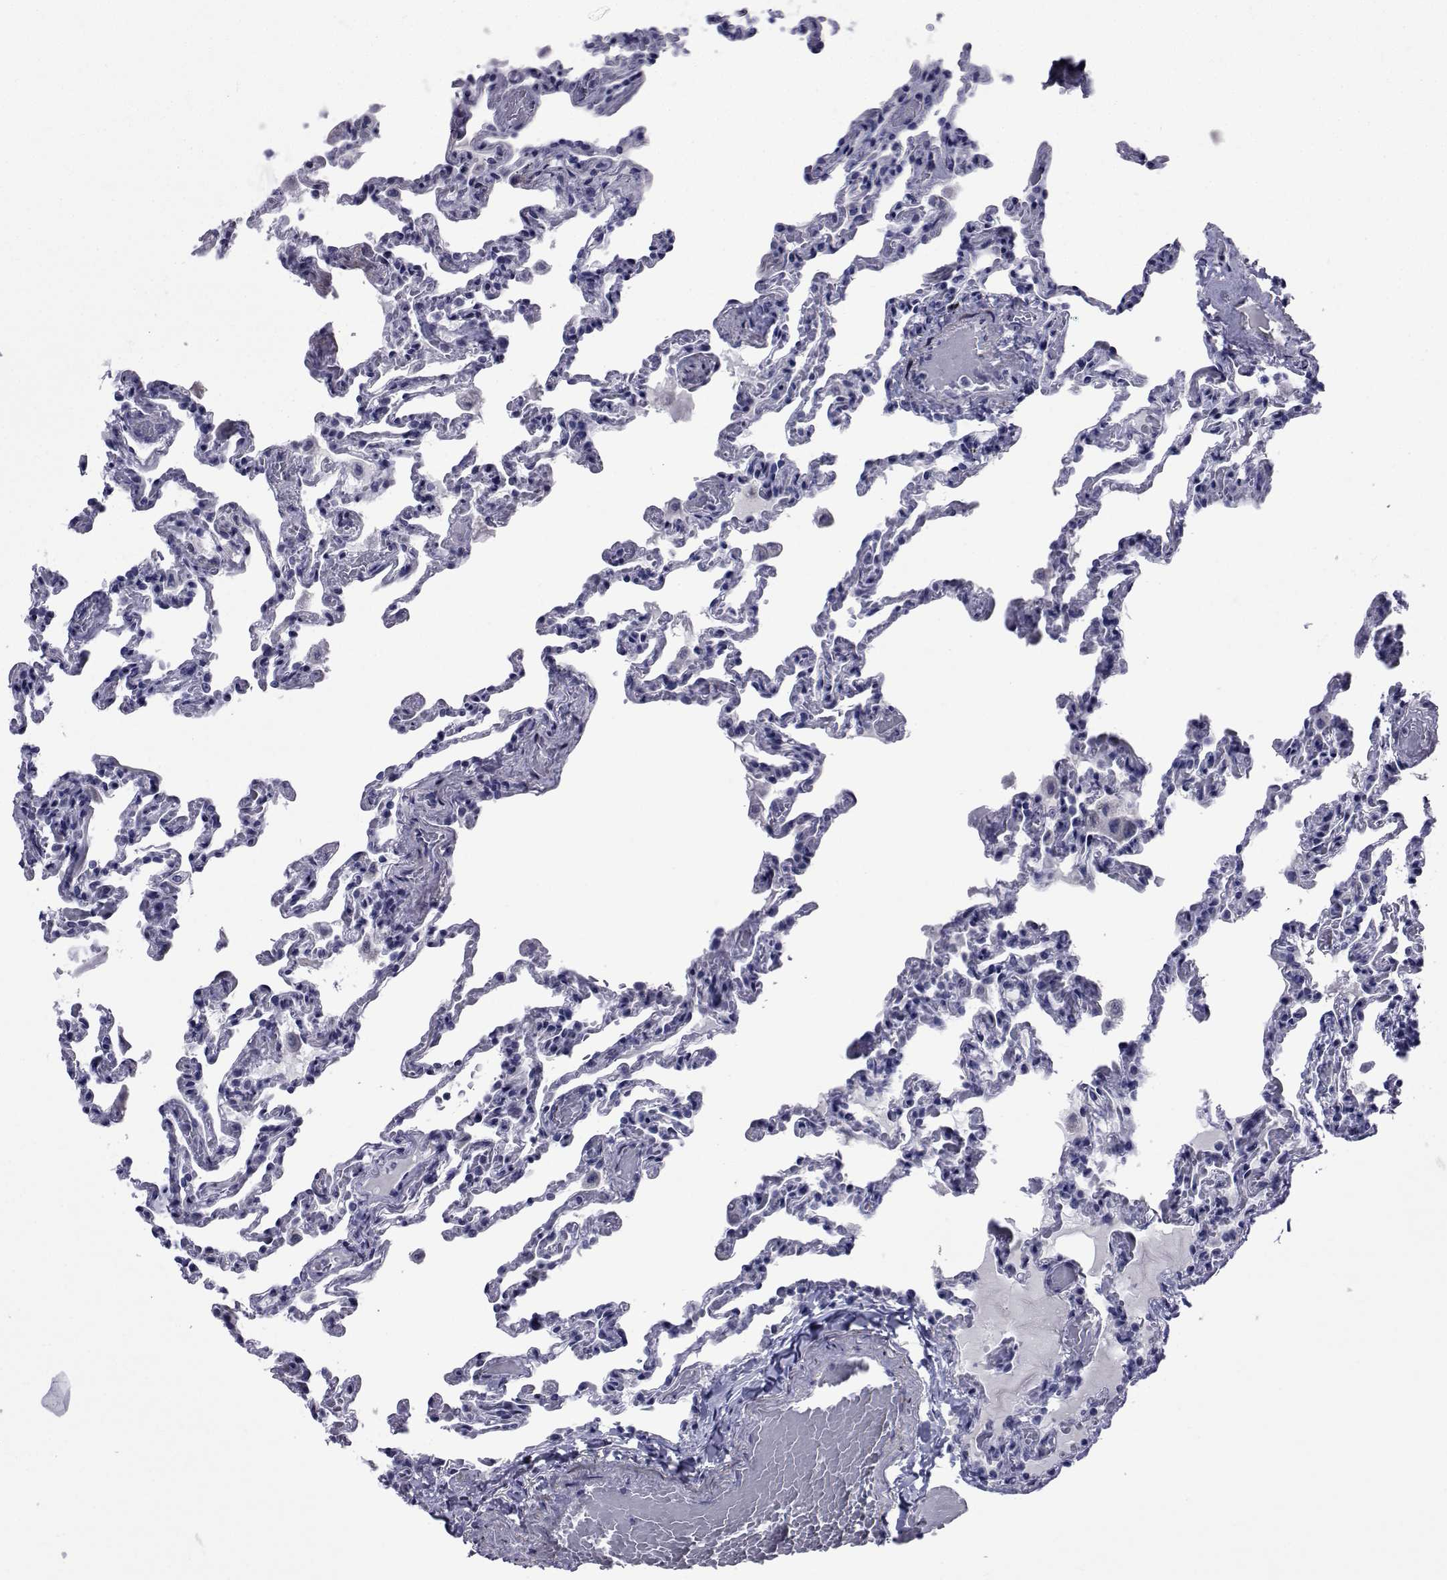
{"staining": {"intensity": "negative", "quantity": "none", "location": "none"}, "tissue": "lung", "cell_type": "Alveolar cells", "image_type": "normal", "snomed": [{"axis": "morphology", "description": "Normal tissue, NOS"}, {"axis": "topography", "description": "Lung"}], "caption": "DAB (3,3'-diaminobenzidine) immunohistochemical staining of benign lung reveals no significant positivity in alveolar cells.", "gene": "GKAP1", "patient": {"sex": "female", "age": 43}}